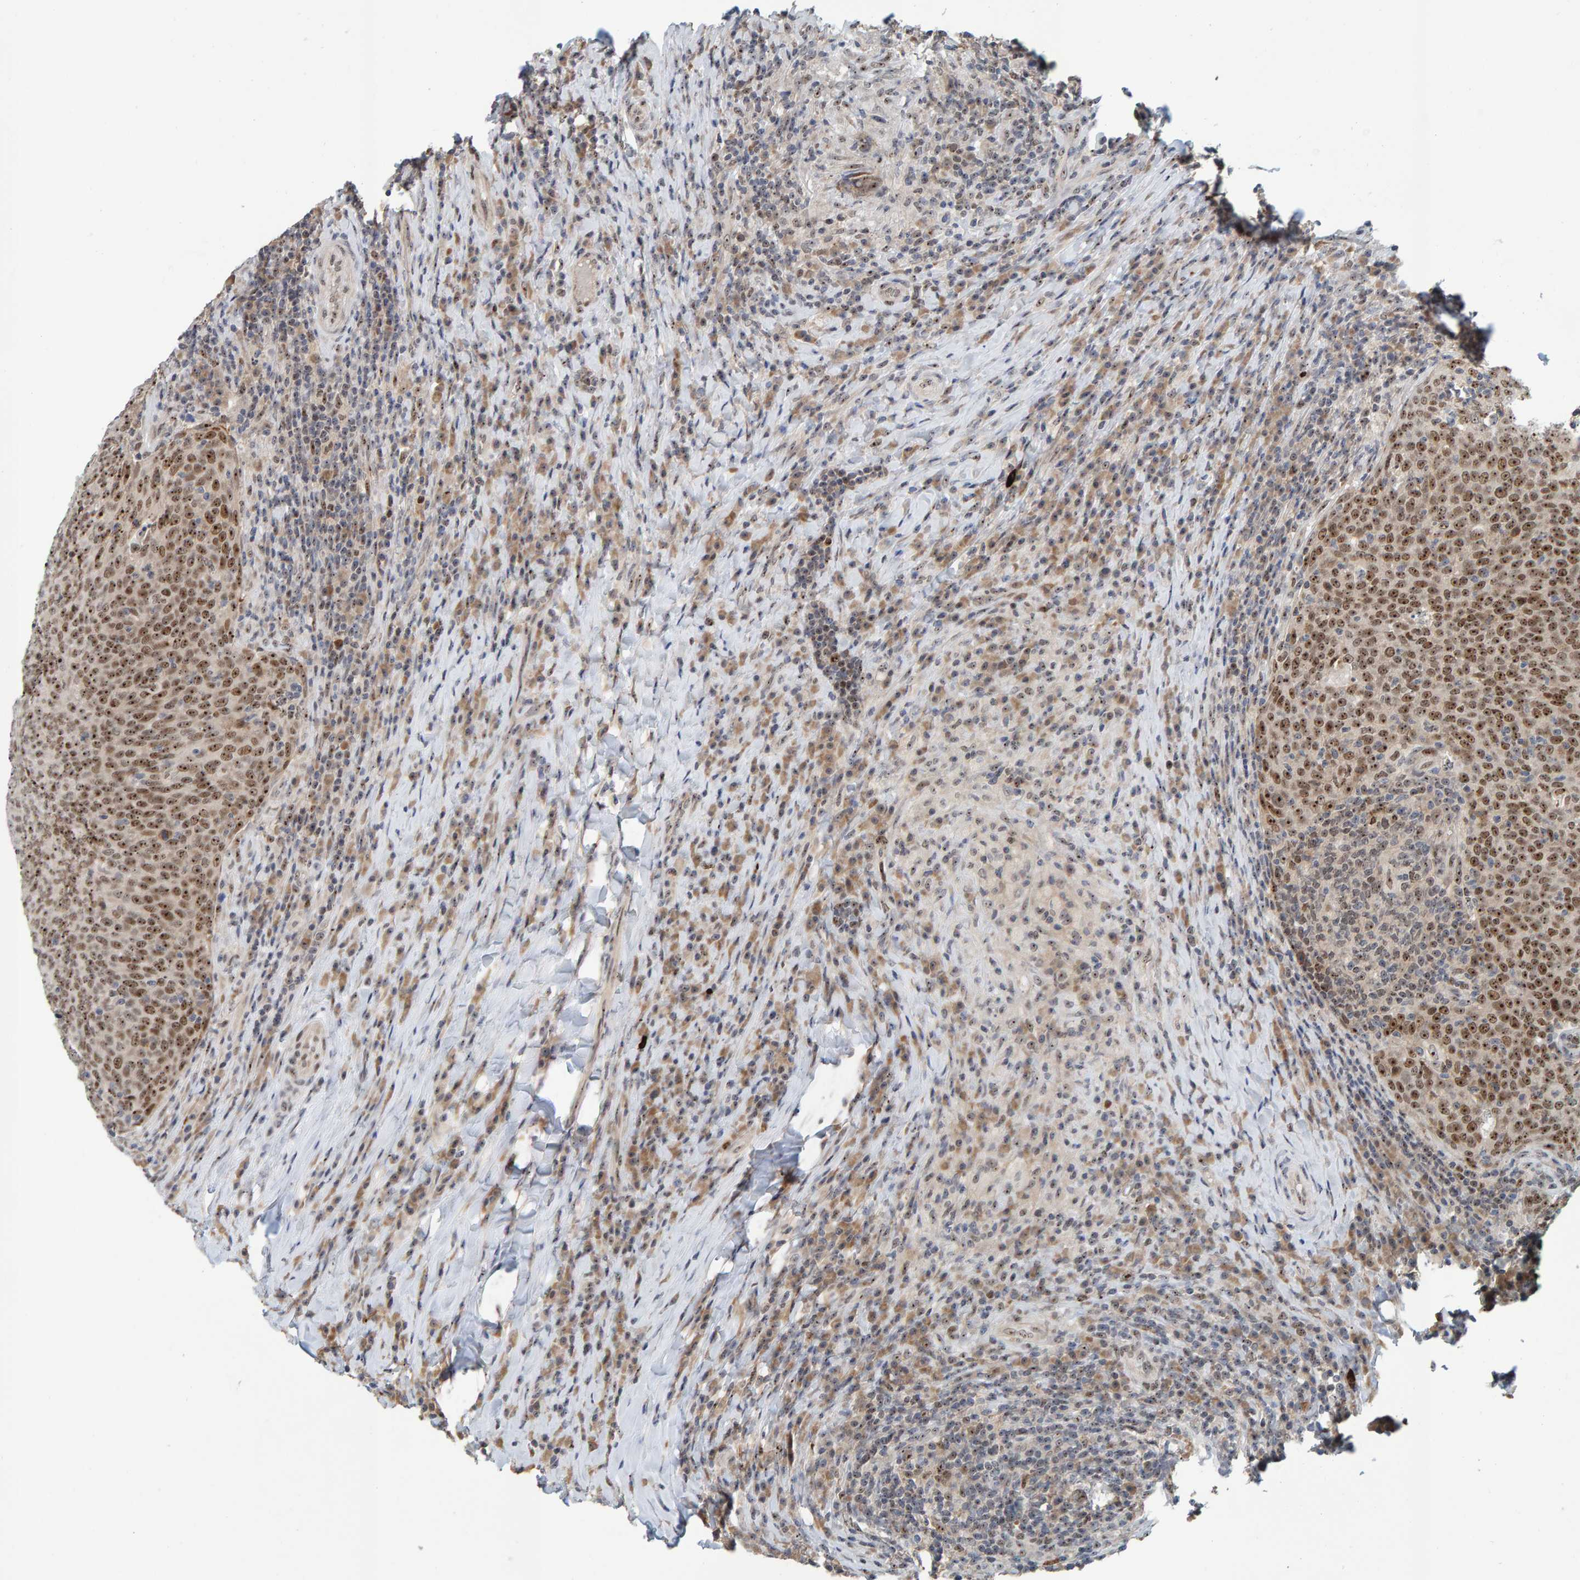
{"staining": {"intensity": "moderate", "quantity": ">75%", "location": "nuclear"}, "tissue": "head and neck cancer", "cell_type": "Tumor cells", "image_type": "cancer", "snomed": [{"axis": "morphology", "description": "Squamous cell carcinoma, NOS"}, {"axis": "morphology", "description": "Squamous cell carcinoma, metastatic, NOS"}, {"axis": "topography", "description": "Lymph node"}, {"axis": "topography", "description": "Head-Neck"}], "caption": "Immunohistochemical staining of head and neck cancer (metastatic squamous cell carcinoma) shows medium levels of moderate nuclear protein staining in about >75% of tumor cells.", "gene": "POLR1E", "patient": {"sex": "male", "age": 62}}